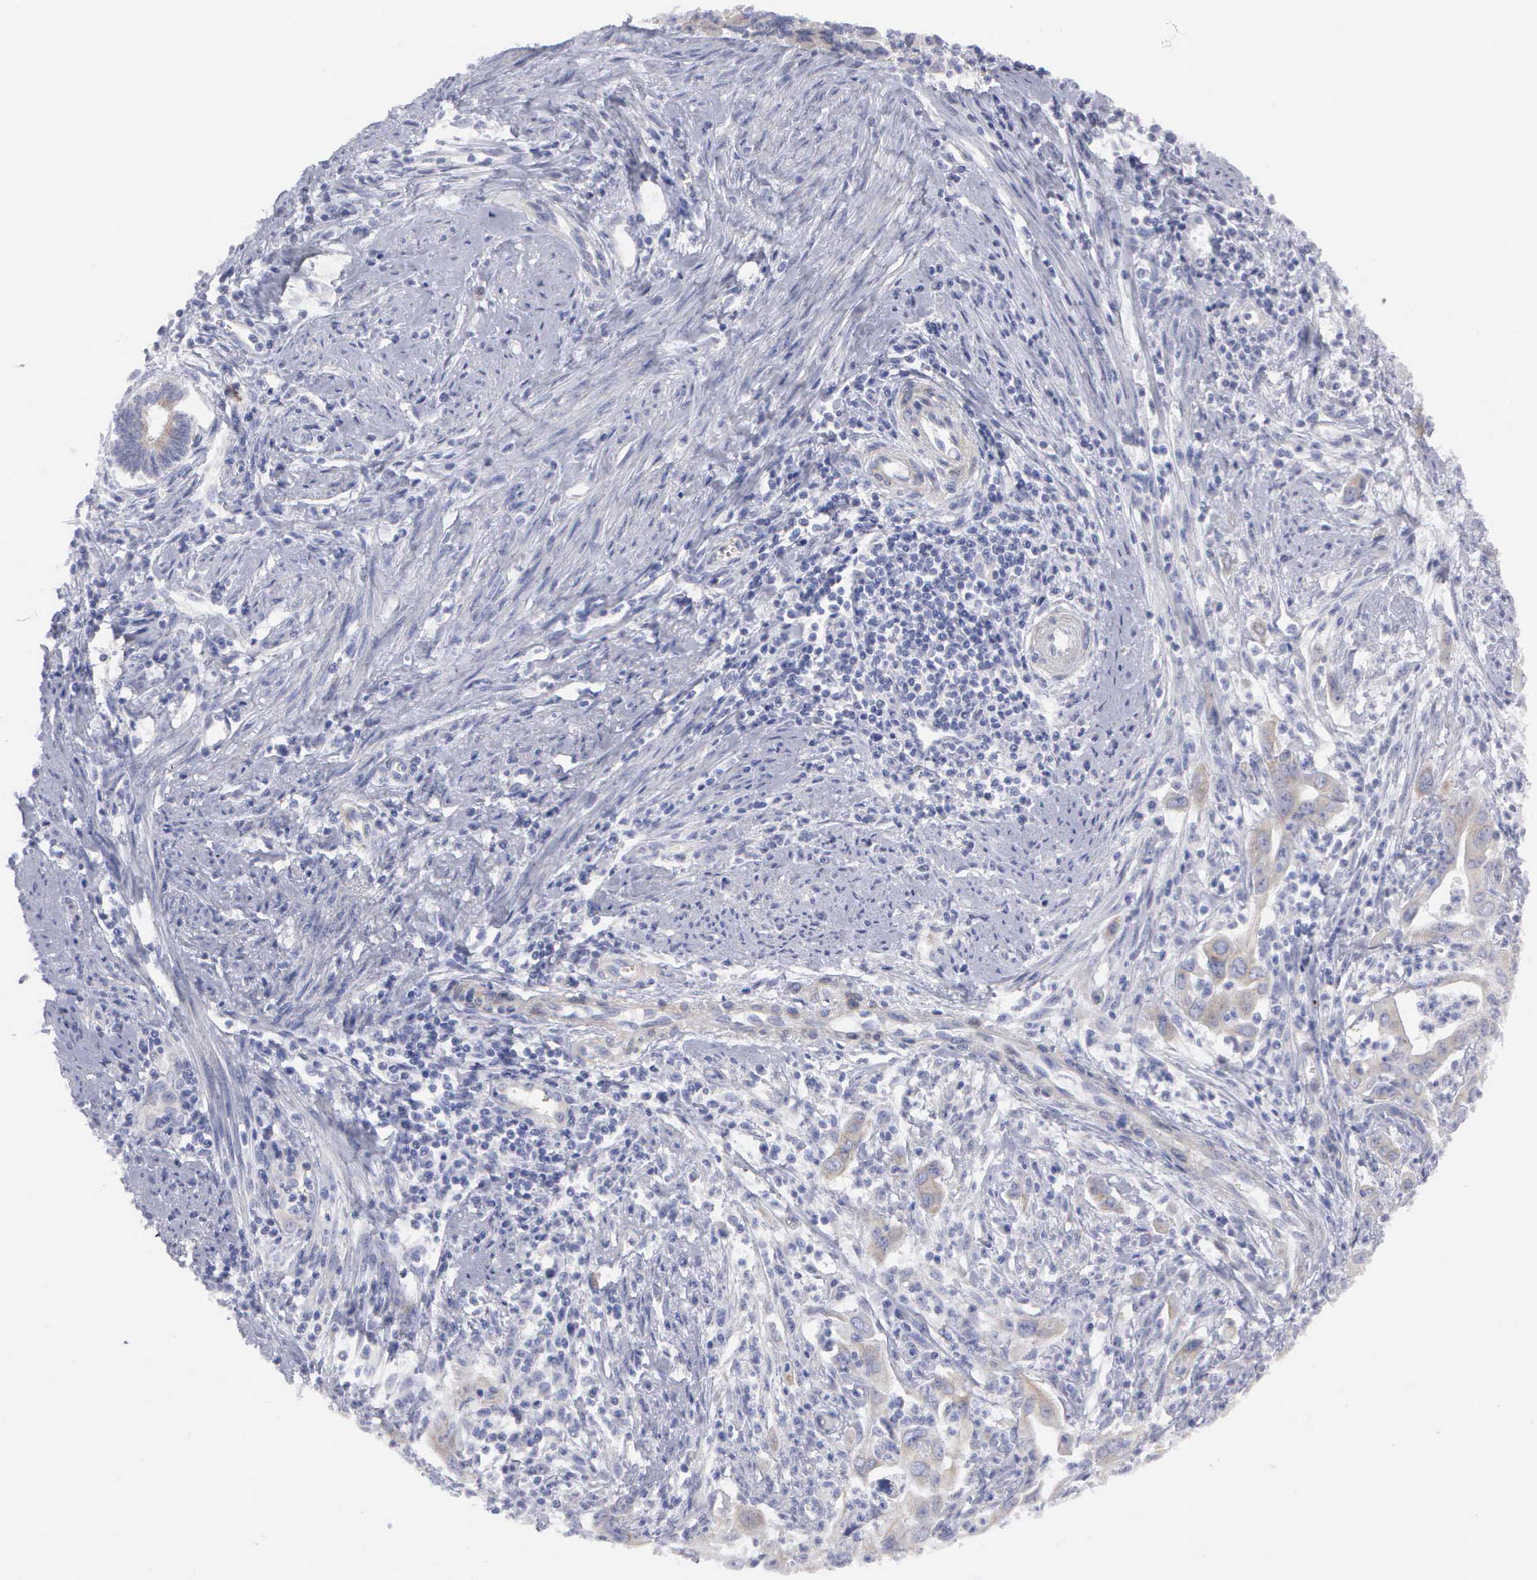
{"staining": {"intensity": "weak", "quantity": ">75%", "location": "cytoplasmic/membranous"}, "tissue": "cervical cancer", "cell_type": "Tumor cells", "image_type": "cancer", "snomed": [{"axis": "morphology", "description": "Normal tissue, NOS"}, {"axis": "morphology", "description": "Adenocarcinoma, NOS"}, {"axis": "topography", "description": "Cervix"}], "caption": "IHC staining of adenocarcinoma (cervical), which shows low levels of weak cytoplasmic/membranous staining in approximately >75% of tumor cells indicating weak cytoplasmic/membranous protein positivity. The staining was performed using DAB (3,3'-diaminobenzidine) (brown) for protein detection and nuclei were counterstained in hematoxylin (blue).", "gene": "CEP170B", "patient": {"sex": "female", "age": 34}}